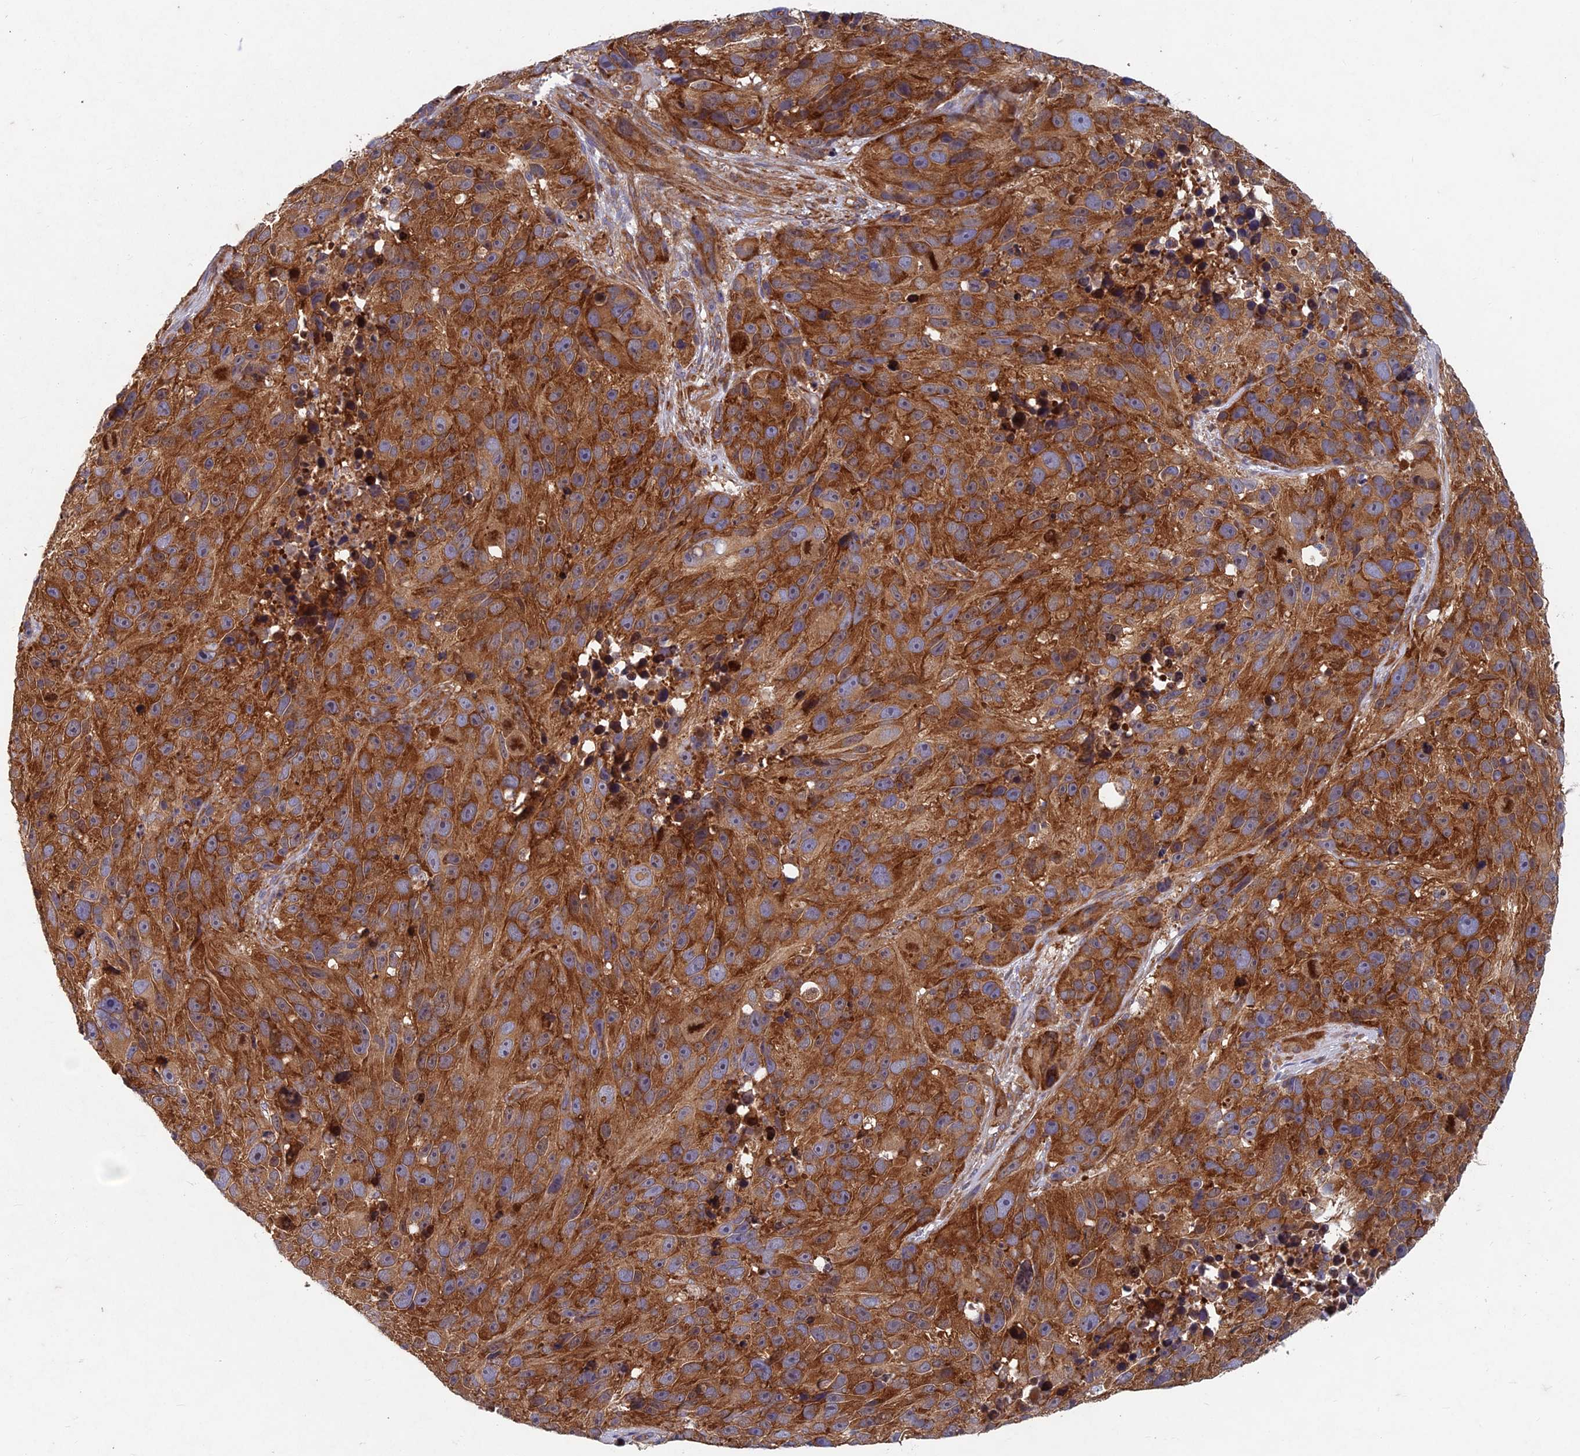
{"staining": {"intensity": "strong", "quantity": ">75%", "location": "cytoplasmic/membranous"}, "tissue": "melanoma", "cell_type": "Tumor cells", "image_type": "cancer", "snomed": [{"axis": "morphology", "description": "Malignant melanoma, NOS"}, {"axis": "topography", "description": "Skin"}], "caption": "Immunohistochemical staining of human malignant melanoma shows strong cytoplasmic/membranous protein staining in approximately >75% of tumor cells.", "gene": "NCAPG", "patient": {"sex": "male", "age": 84}}